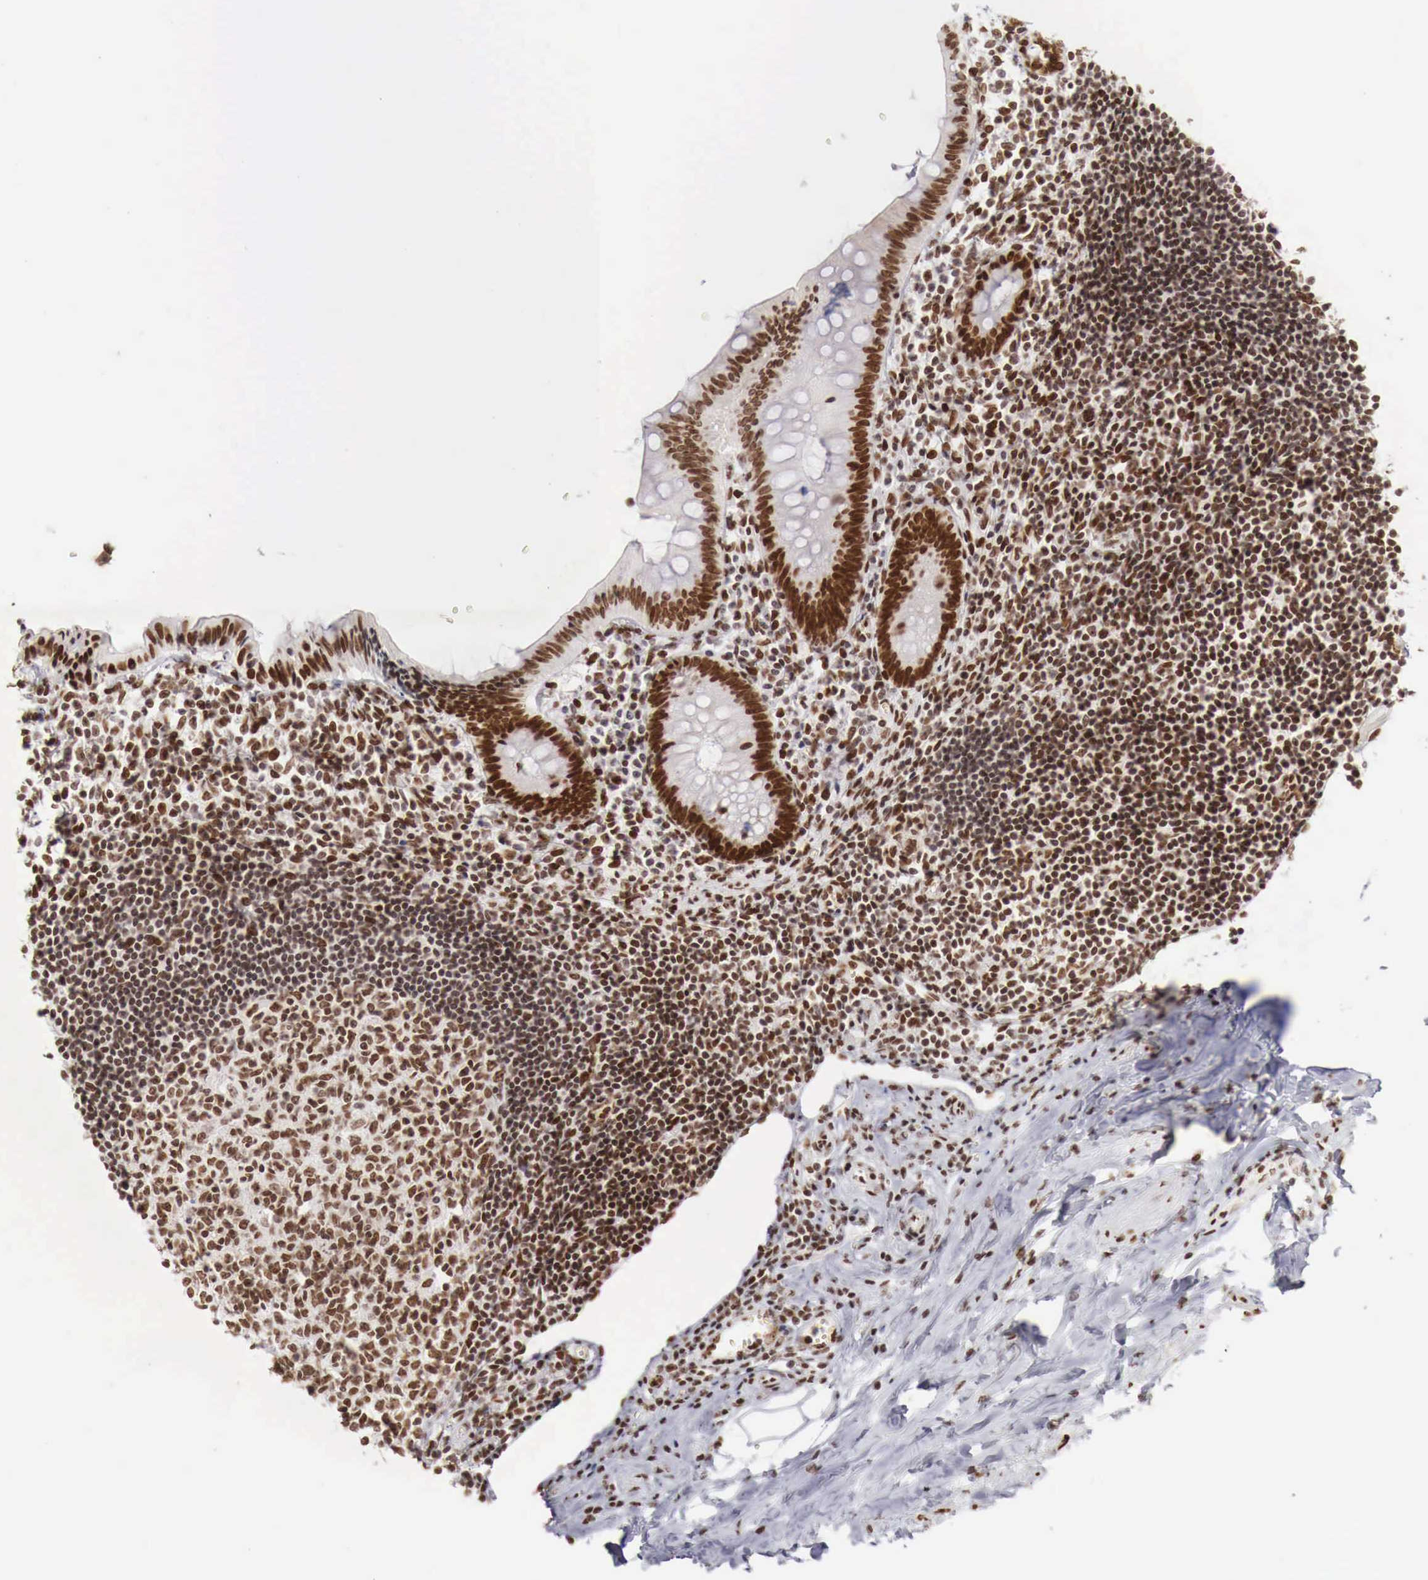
{"staining": {"intensity": "strong", "quantity": ">75%", "location": "nuclear"}, "tissue": "appendix", "cell_type": "Glandular cells", "image_type": "normal", "snomed": [{"axis": "morphology", "description": "Normal tissue, NOS"}, {"axis": "topography", "description": "Appendix"}], "caption": "The micrograph shows immunohistochemical staining of normal appendix. There is strong nuclear expression is appreciated in about >75% of glandular cells.", "gene": "PHF14", "patient": {"sex": "female", "age": 19}}